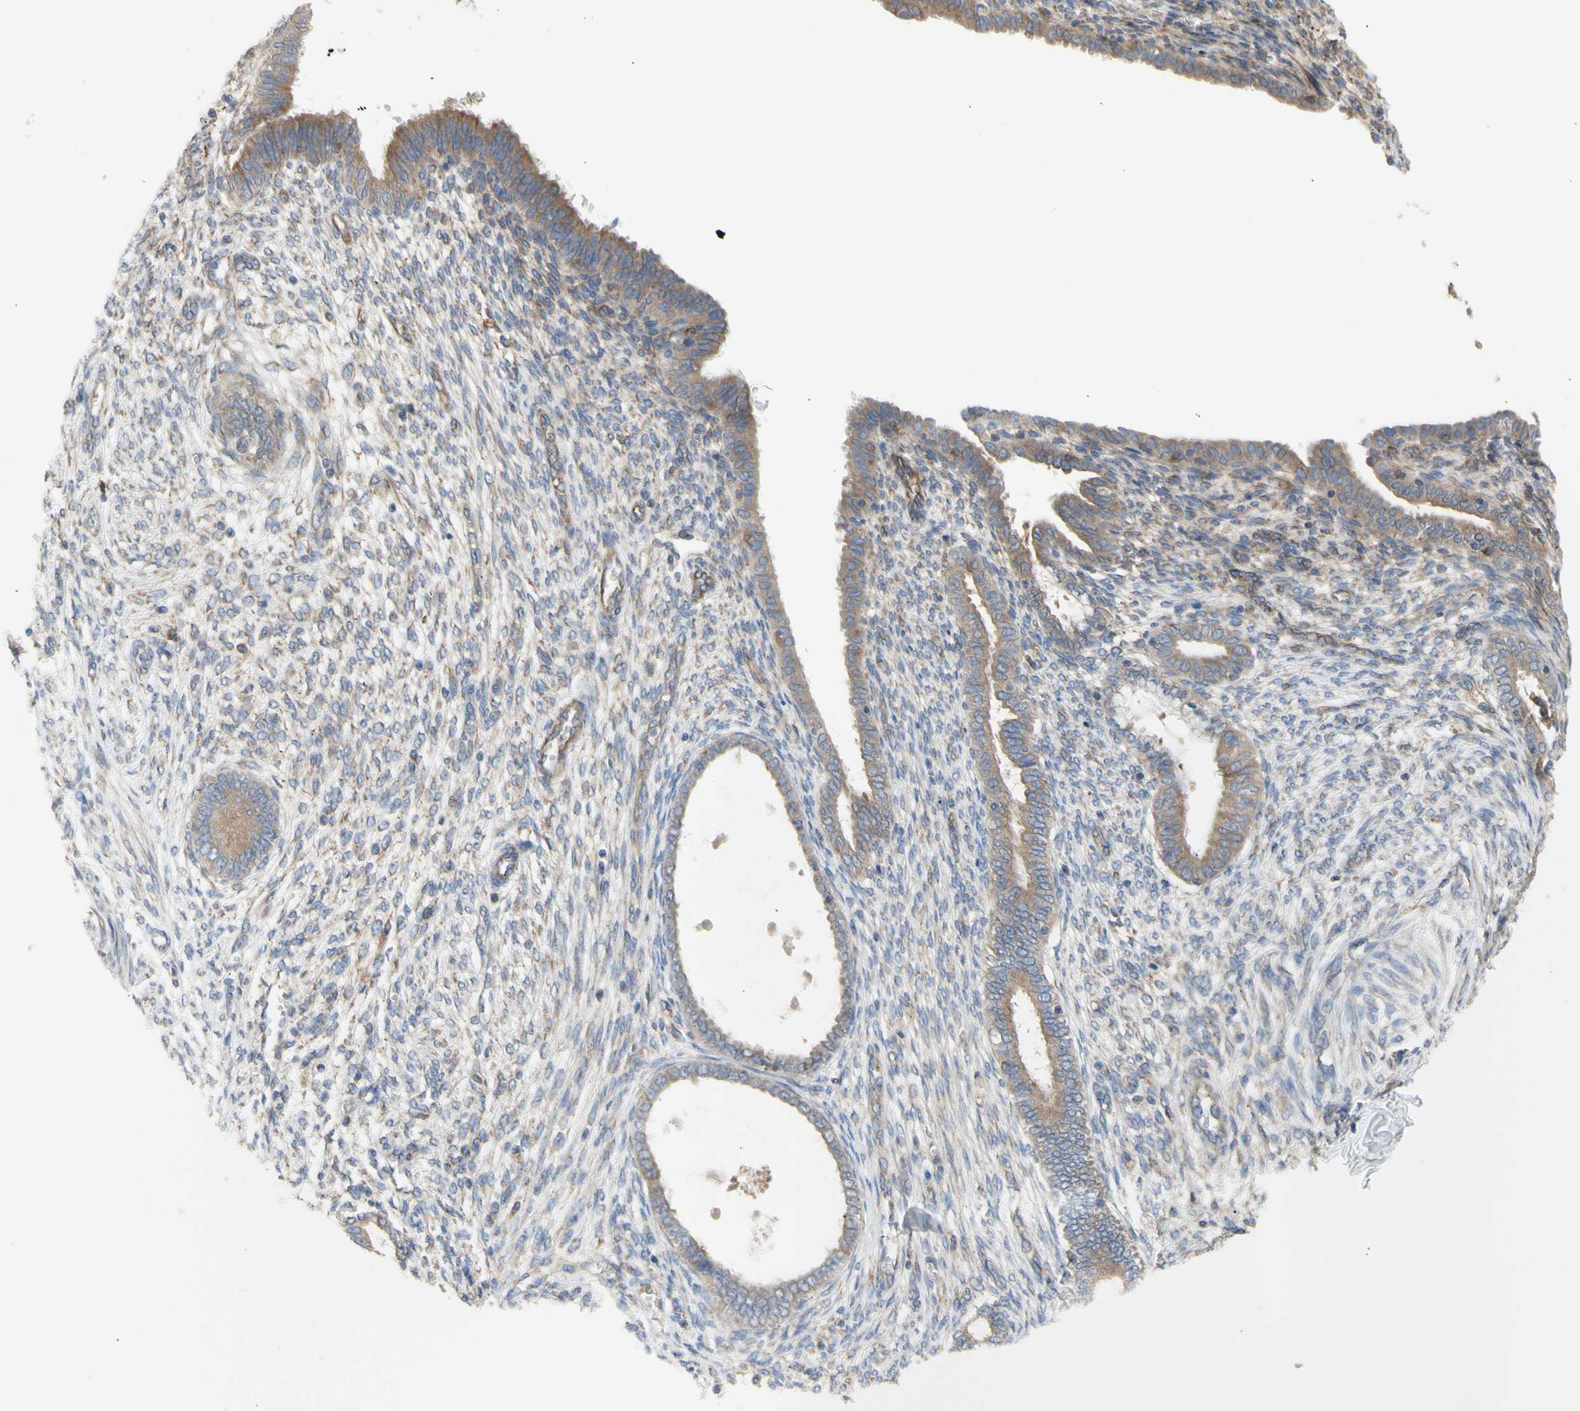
{"staining": {"intensity": "weak", "quantity": "25%-75%", "location": "cytoplasmic/membranous"}, "tissue": "endometrium", "cell_type": "Cells in endometrial stroma", "image_type": "normal", "snomed": [{"axis": "morphology", "description": "Normal tissue, NOS"}, {"axis": "topography", "description": "Endometrium"}], "caption": "IHC image of benign endometrium stained for a protein (brown), which exhibits low levels of weak cytoplasmic/membranous positivity in approximately 25%-75% of cells in endometrial stroma.", "gene": "KLC1", "patient": {"sex": "female", "age": 72}}